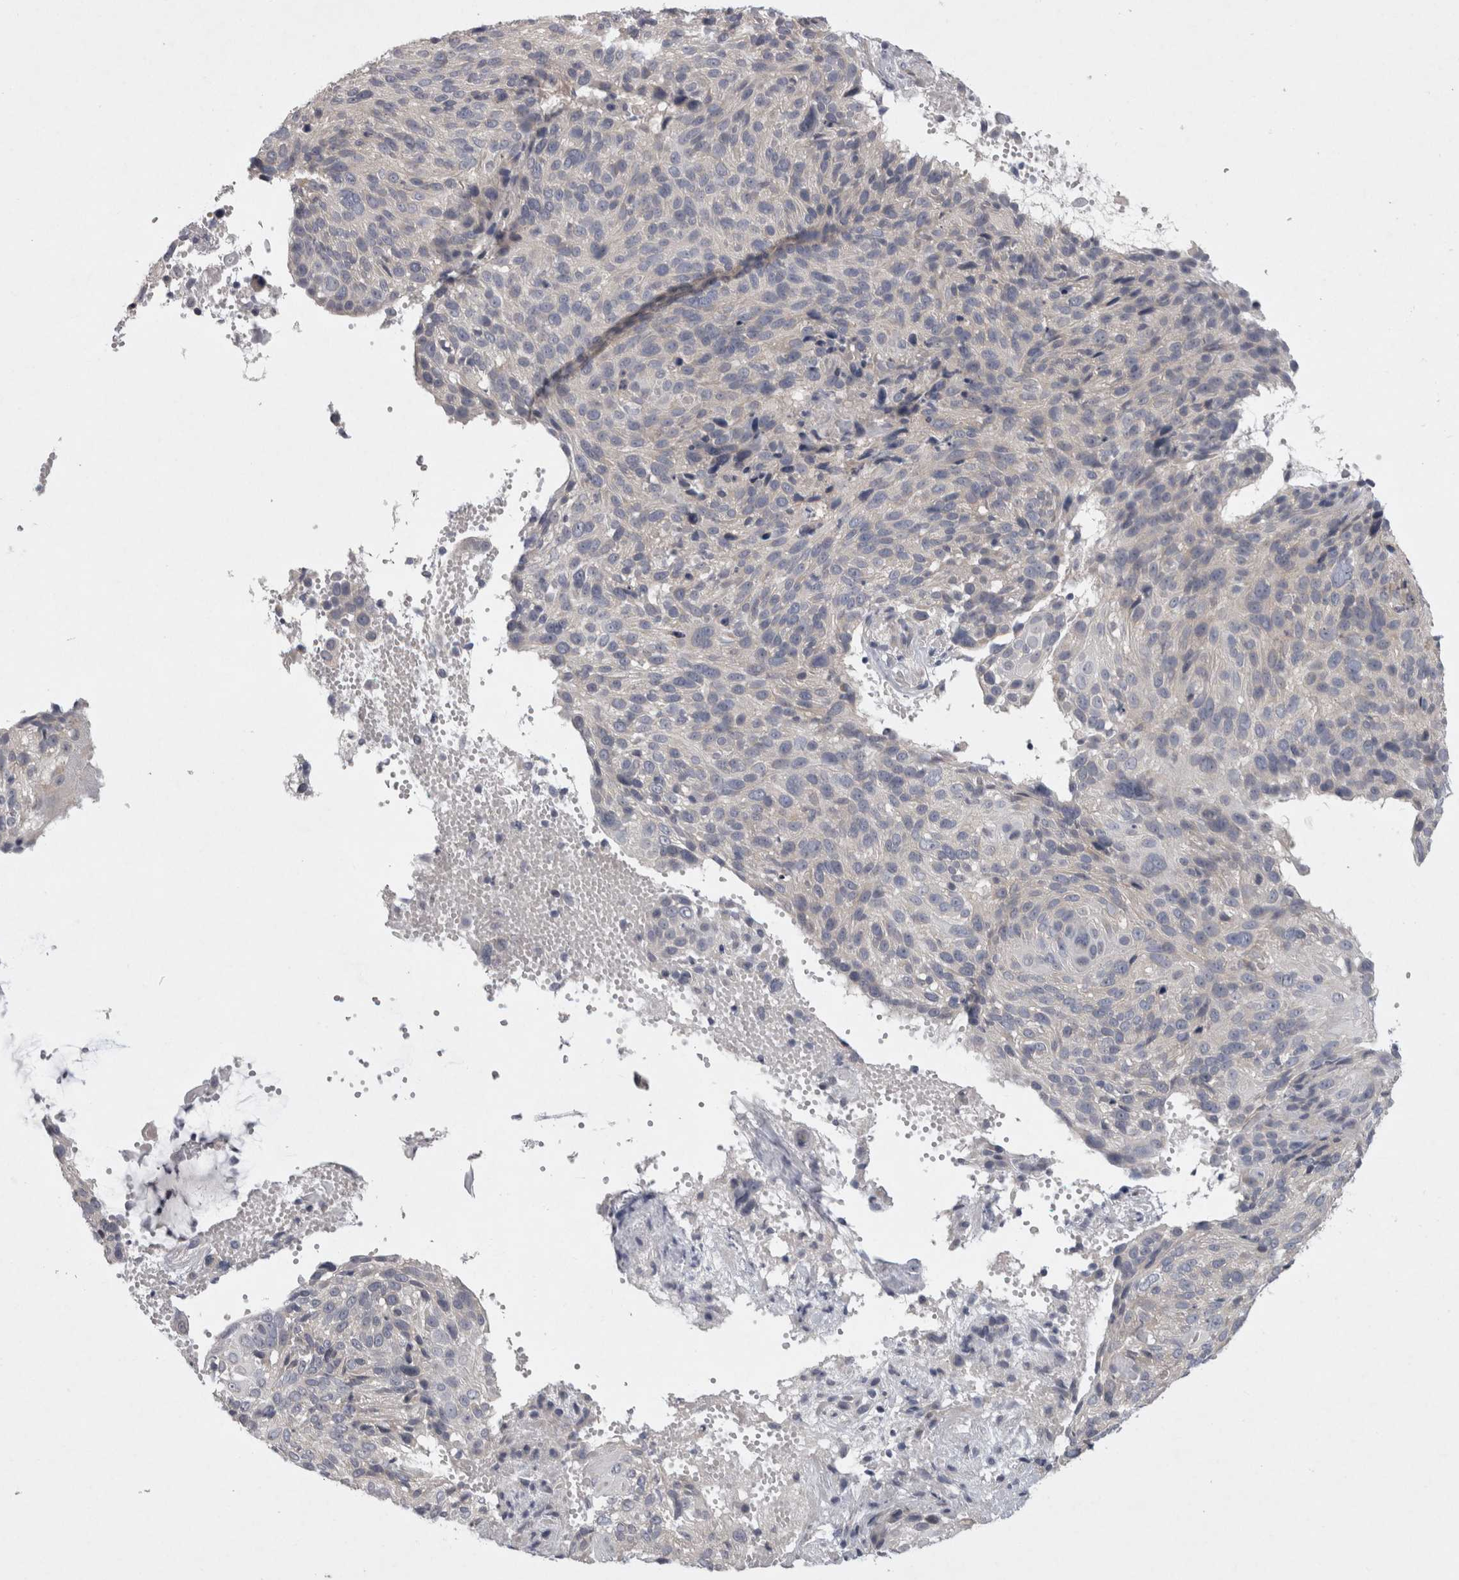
{"staining": {"intensity": "negative", "quantity": "none", "location": "none"}, "tissue": "cervical cancer", "cell_type": "Tumor cells", "image_type": "cancer", "snomed": [{"axis": "morphology", "description": "Squamous cell carcinoma, NOS"}, {"axis": "topography", "description": "Cervix"}], "caption": "Tumor cells show no significant staining in cervical squamous cell carcinoma. (Stains: DAB (3,3'-diaminobenzidine) IHC with hematoxylin counter stain, Microscopy: brightfield microscopy at high magnification).", "gene": "LRRC40", "patient": {"sex": "female", "age": 74}}